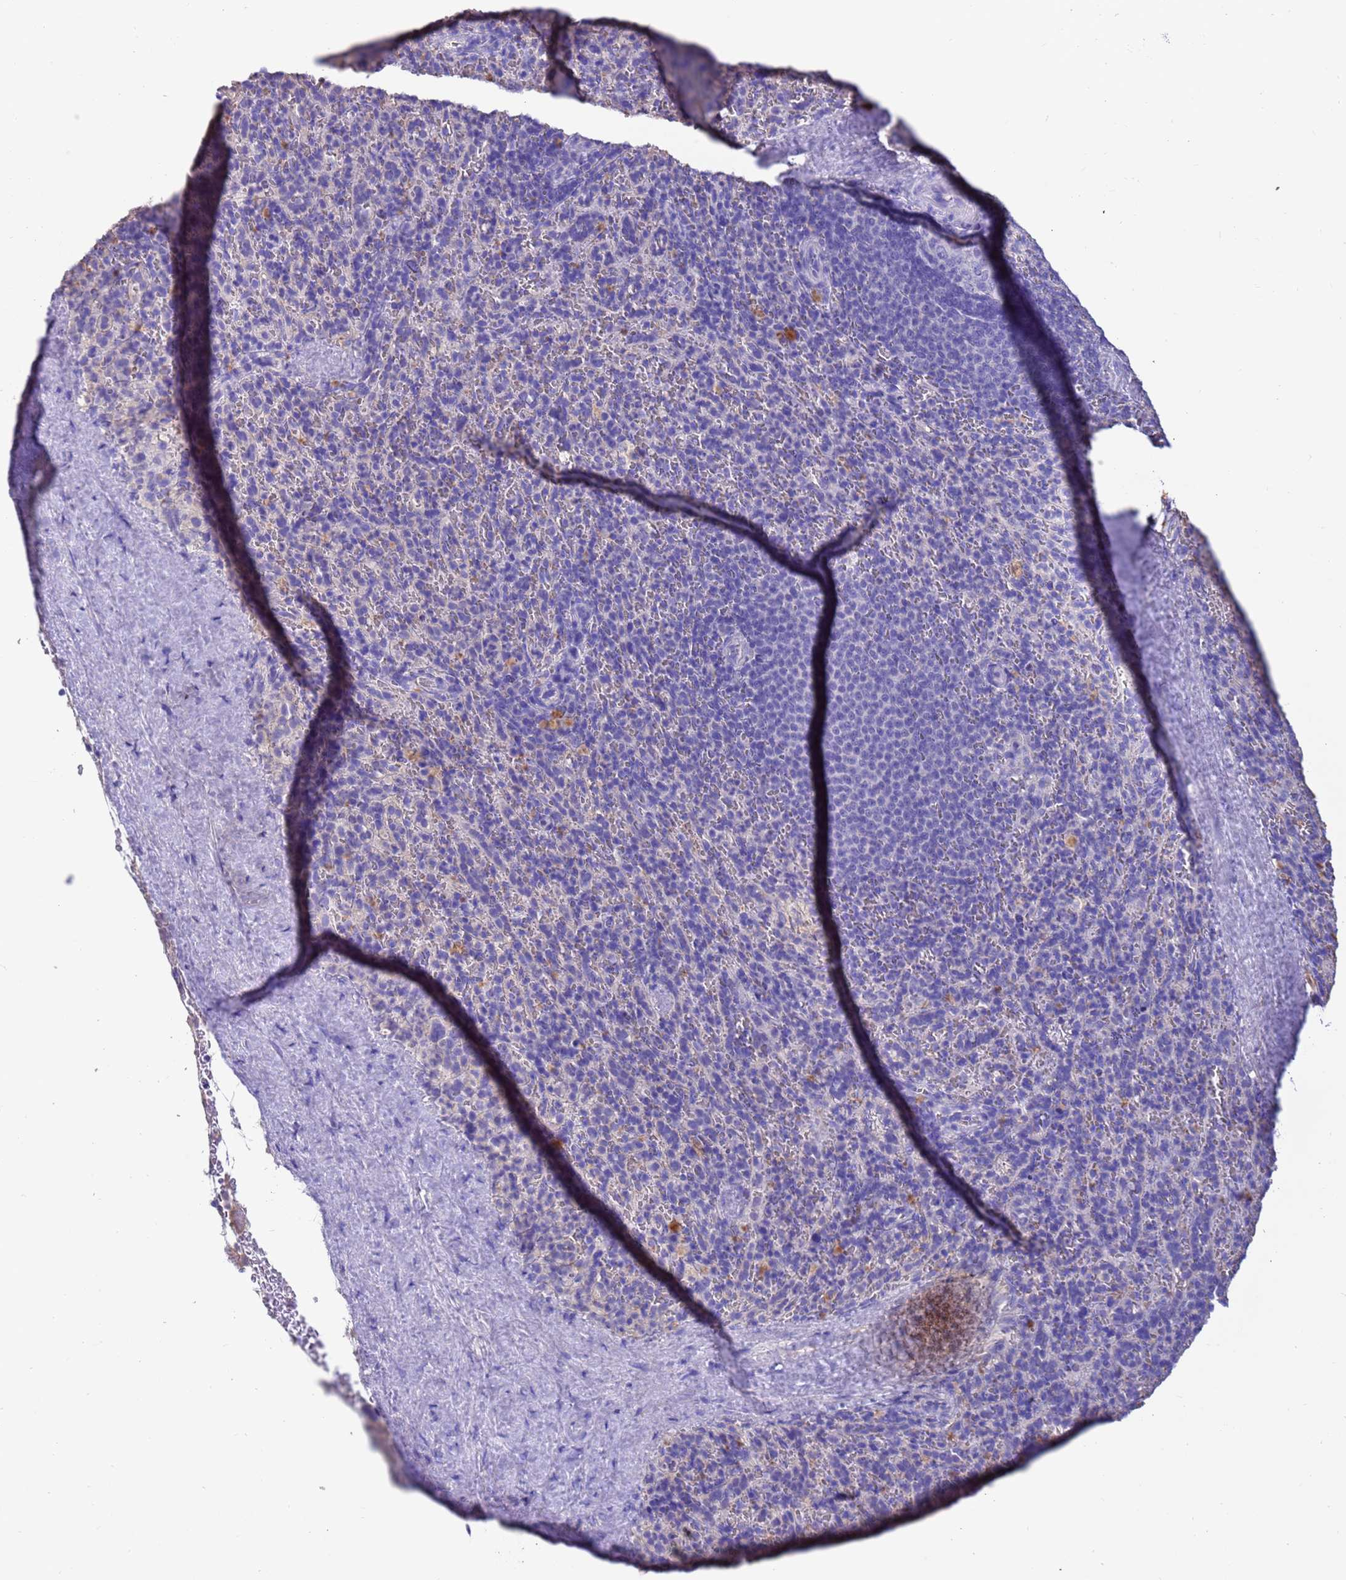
{"staining": {"intensity": "negative", "quantity": "none", "location": "none"}, "tissue": "spleen", "cell_type": "Cells in red pulp", "image_type": "normal", "snomed": [{"axis": "morphology", "description": "Normal tissue, NOS"}, {"axis": "topography", "description": "Spleen"}], "caption": "Immunohistochemical staining of normal spleen reveals no significant expression in cells in red pulp. (IHC, brightfield microscopy, high magnification).", "gene": "SRL", "patient": {"sex": "female", "age": 21}}